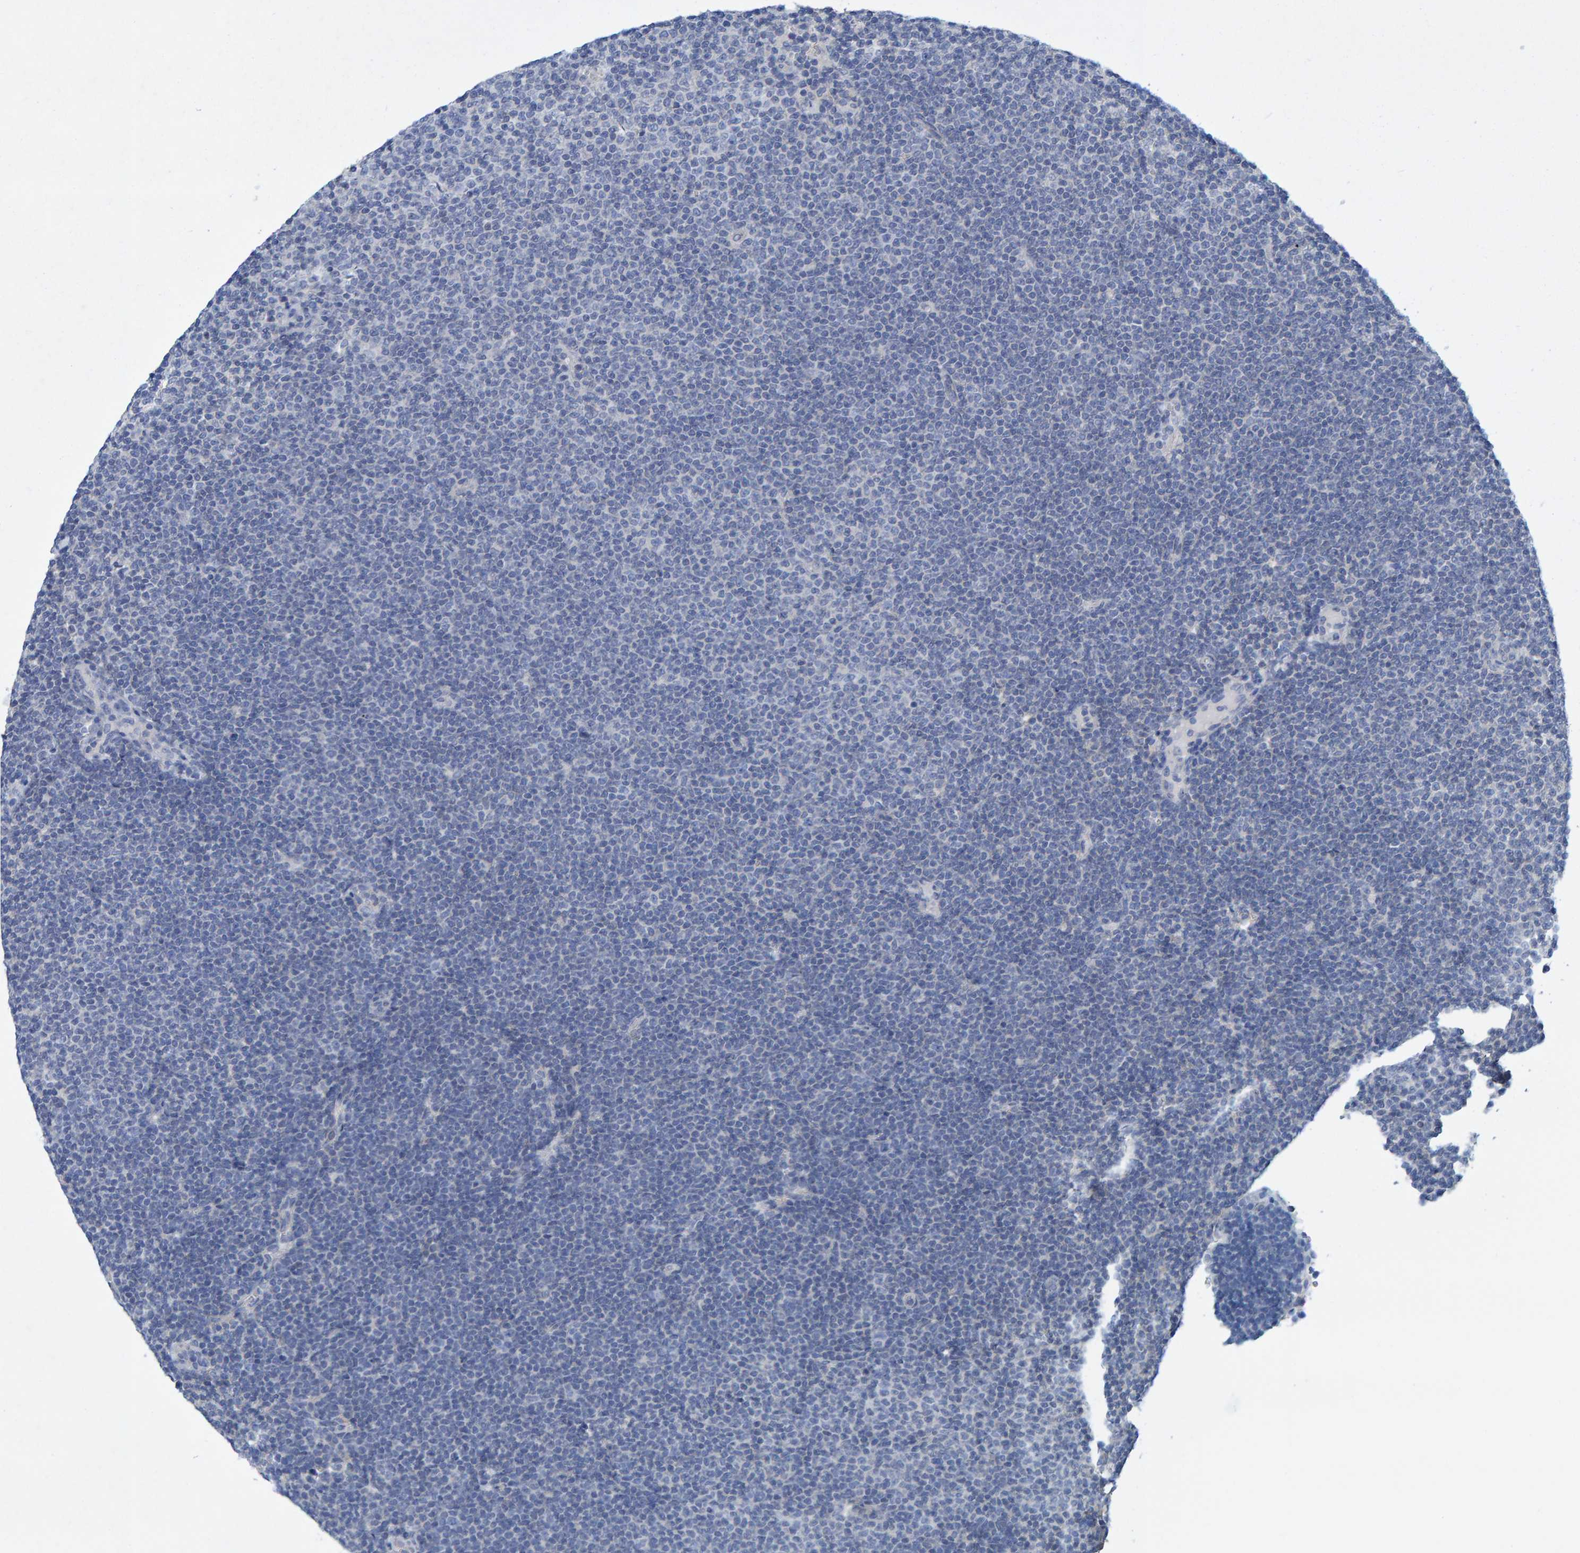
{"staining": {"intensity": "negative", "quantity": "none", "location": "none"}, "tissue": "lymphoma", "cell_type": "Tumor cells", "image_type": "cancer", "snomed": [{"axis": "morphology", "description": "Malignant lymphoma, non-Hodgkin's type, Low grade"}, {"axis": "topography", "description": "Lymph node"}], "caption": "Immunohistochemical staining of human lymphoma demonstrates no significant positivity in tumor cells.", "gene": "ALAD", "patient": {"sex": "female", "age": 53}}